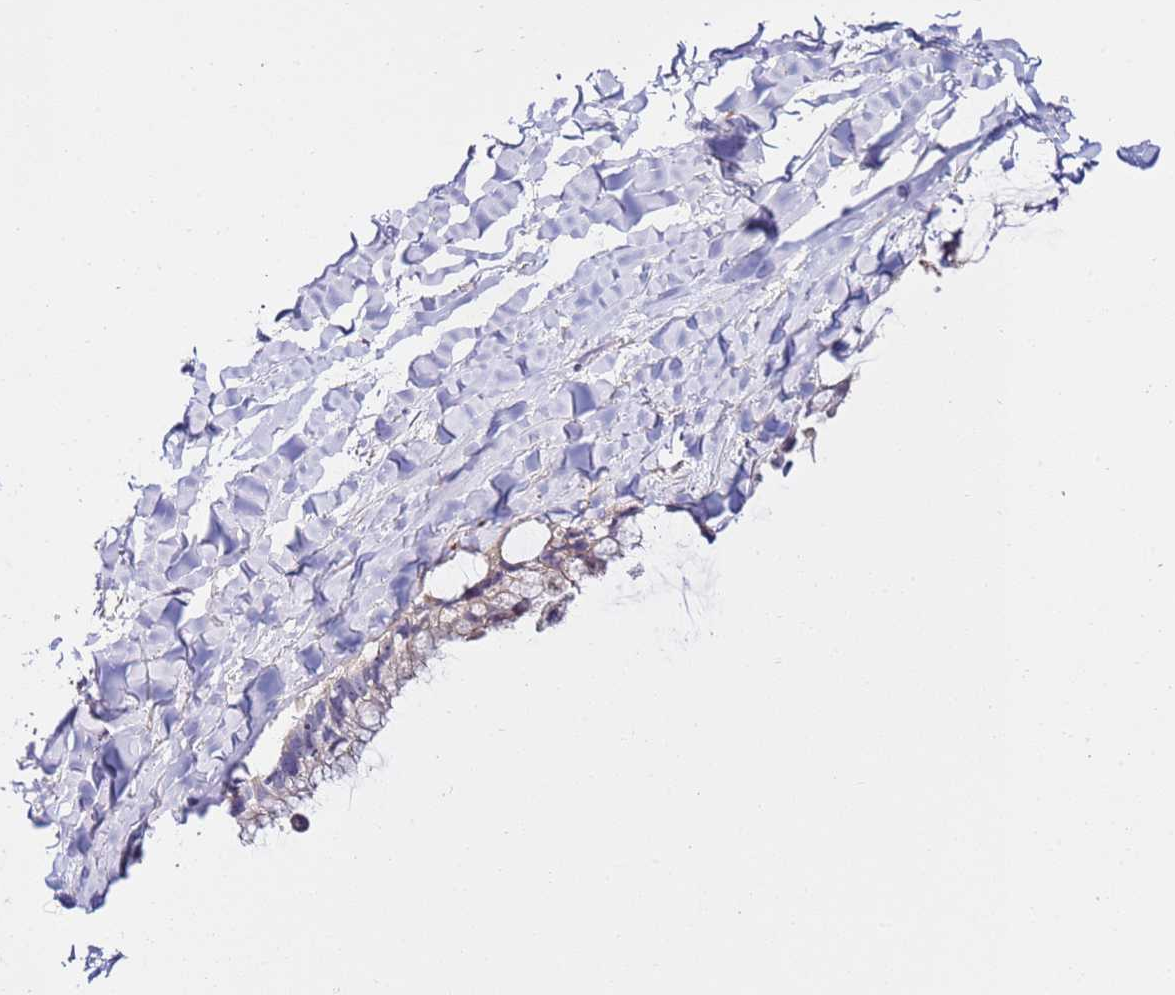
{"staining": {"intensity": "weak", "quantity": "<25%", "location": "cytoplasmic/membranous"}, "tissue": "ovarian cancer", "cell_type": "Tumor cells", "image_type": "cancer", "snomed": [{"axis": "morphology", "description": "Cystadenocarcinoma, mucinous, NOS"}, {"axis": "topography", "description": "Ovary"}], "caption": "Immunohistochemistry of human mucinous cystadenocarcinoma (ovarian) exhibits no expression in tumor cells.", "gene": "HGD", "patient": {"sex": "female", "age": 39}}